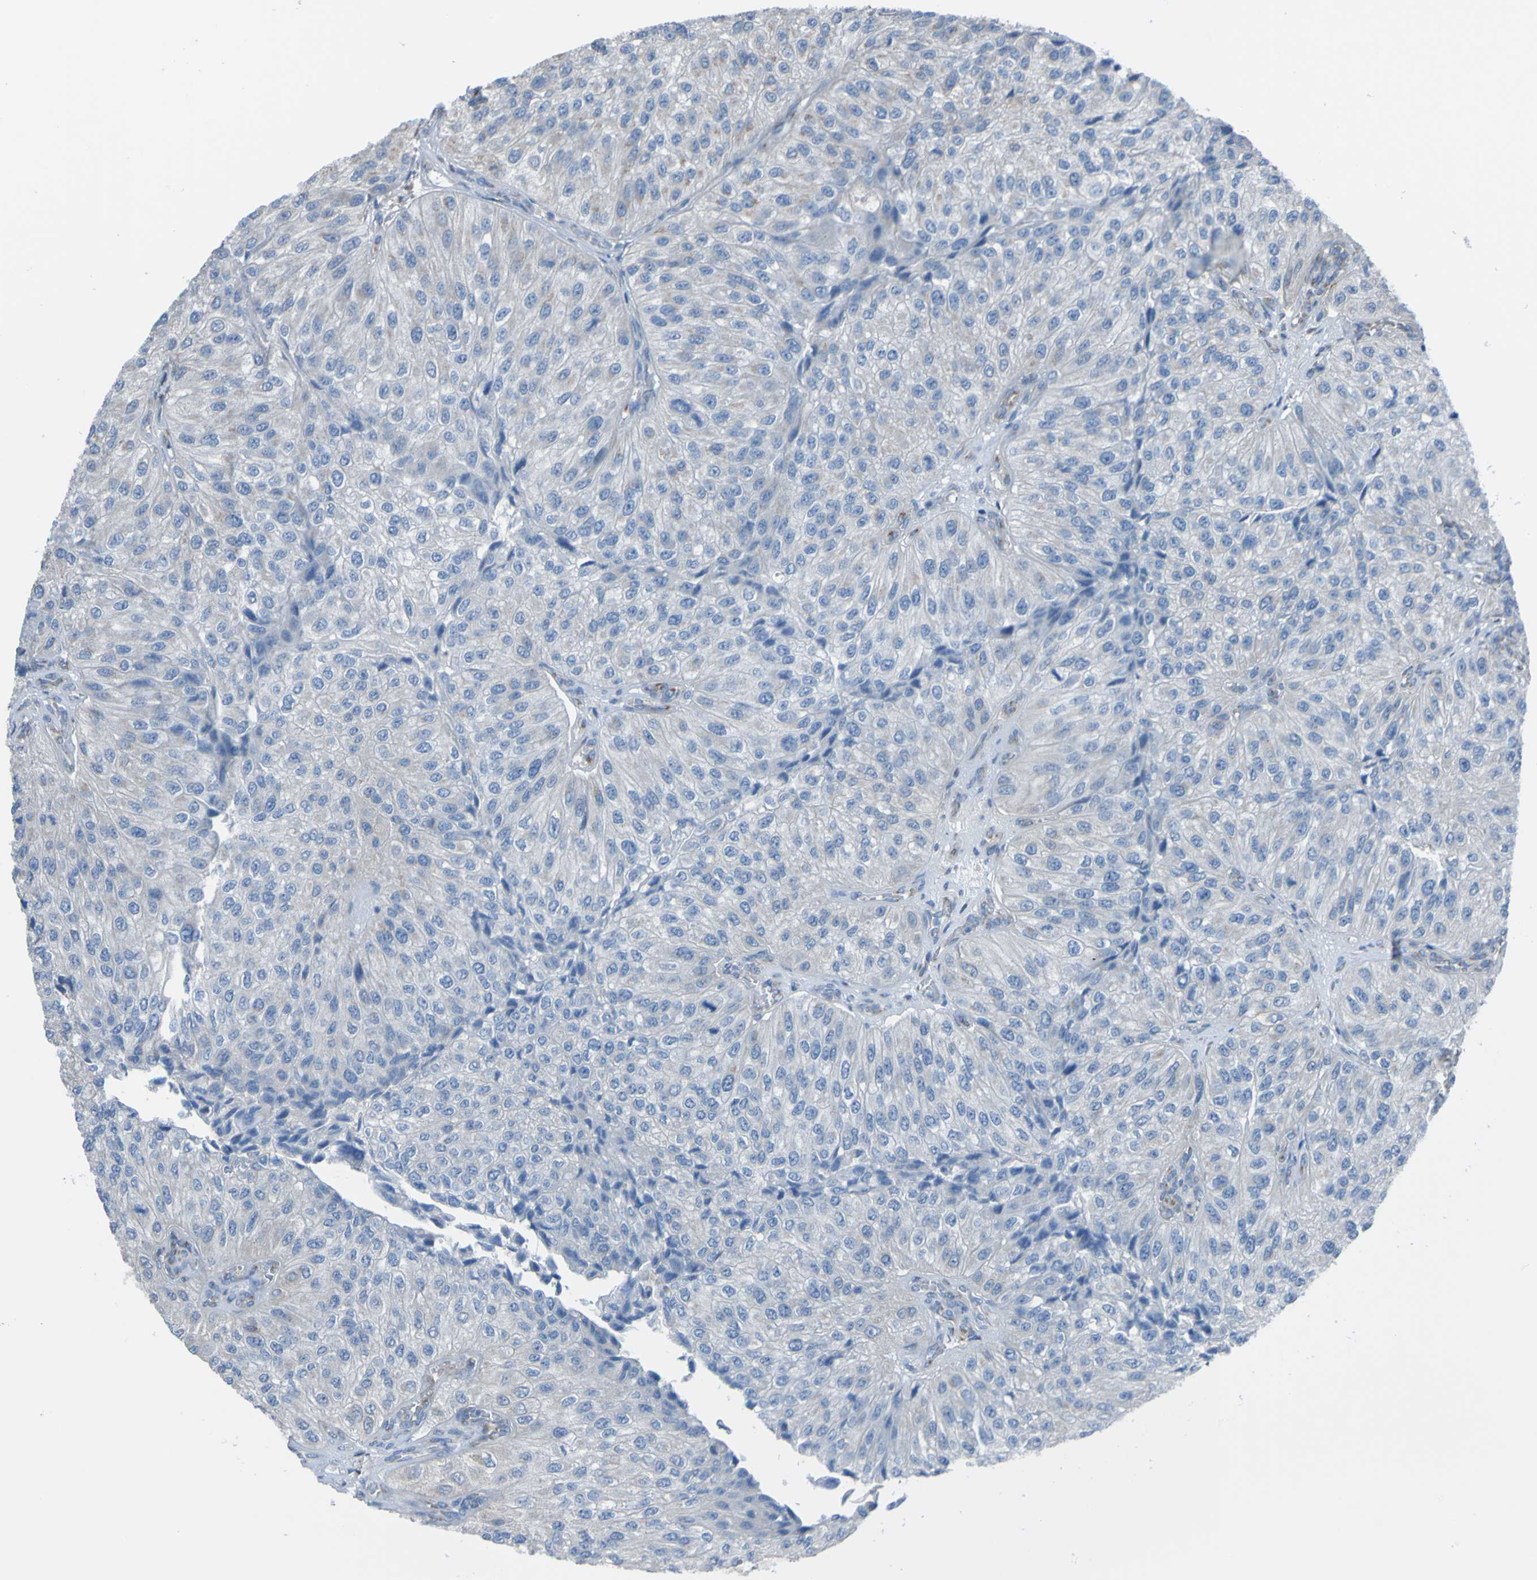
{"staining": {"intensity": "negative", "quantity": "none", "location": "none"}, "tissue": "urothelial cancer", "cell_type": "Tumor cells", "image_type": "cancer", "snomed": [{"axis": "morphology", "description": "Urothelial carcinoma, High grade"}, {"axis": "topography", "description": "Kidney"}, {"axis": "topography", "description": "Urinary bladder"}], "caption": "There is no significant staining in tumor cells of urothelial cancer.", "gene": "MINAR1", "patient": {"sex": "male", "age": 77}}